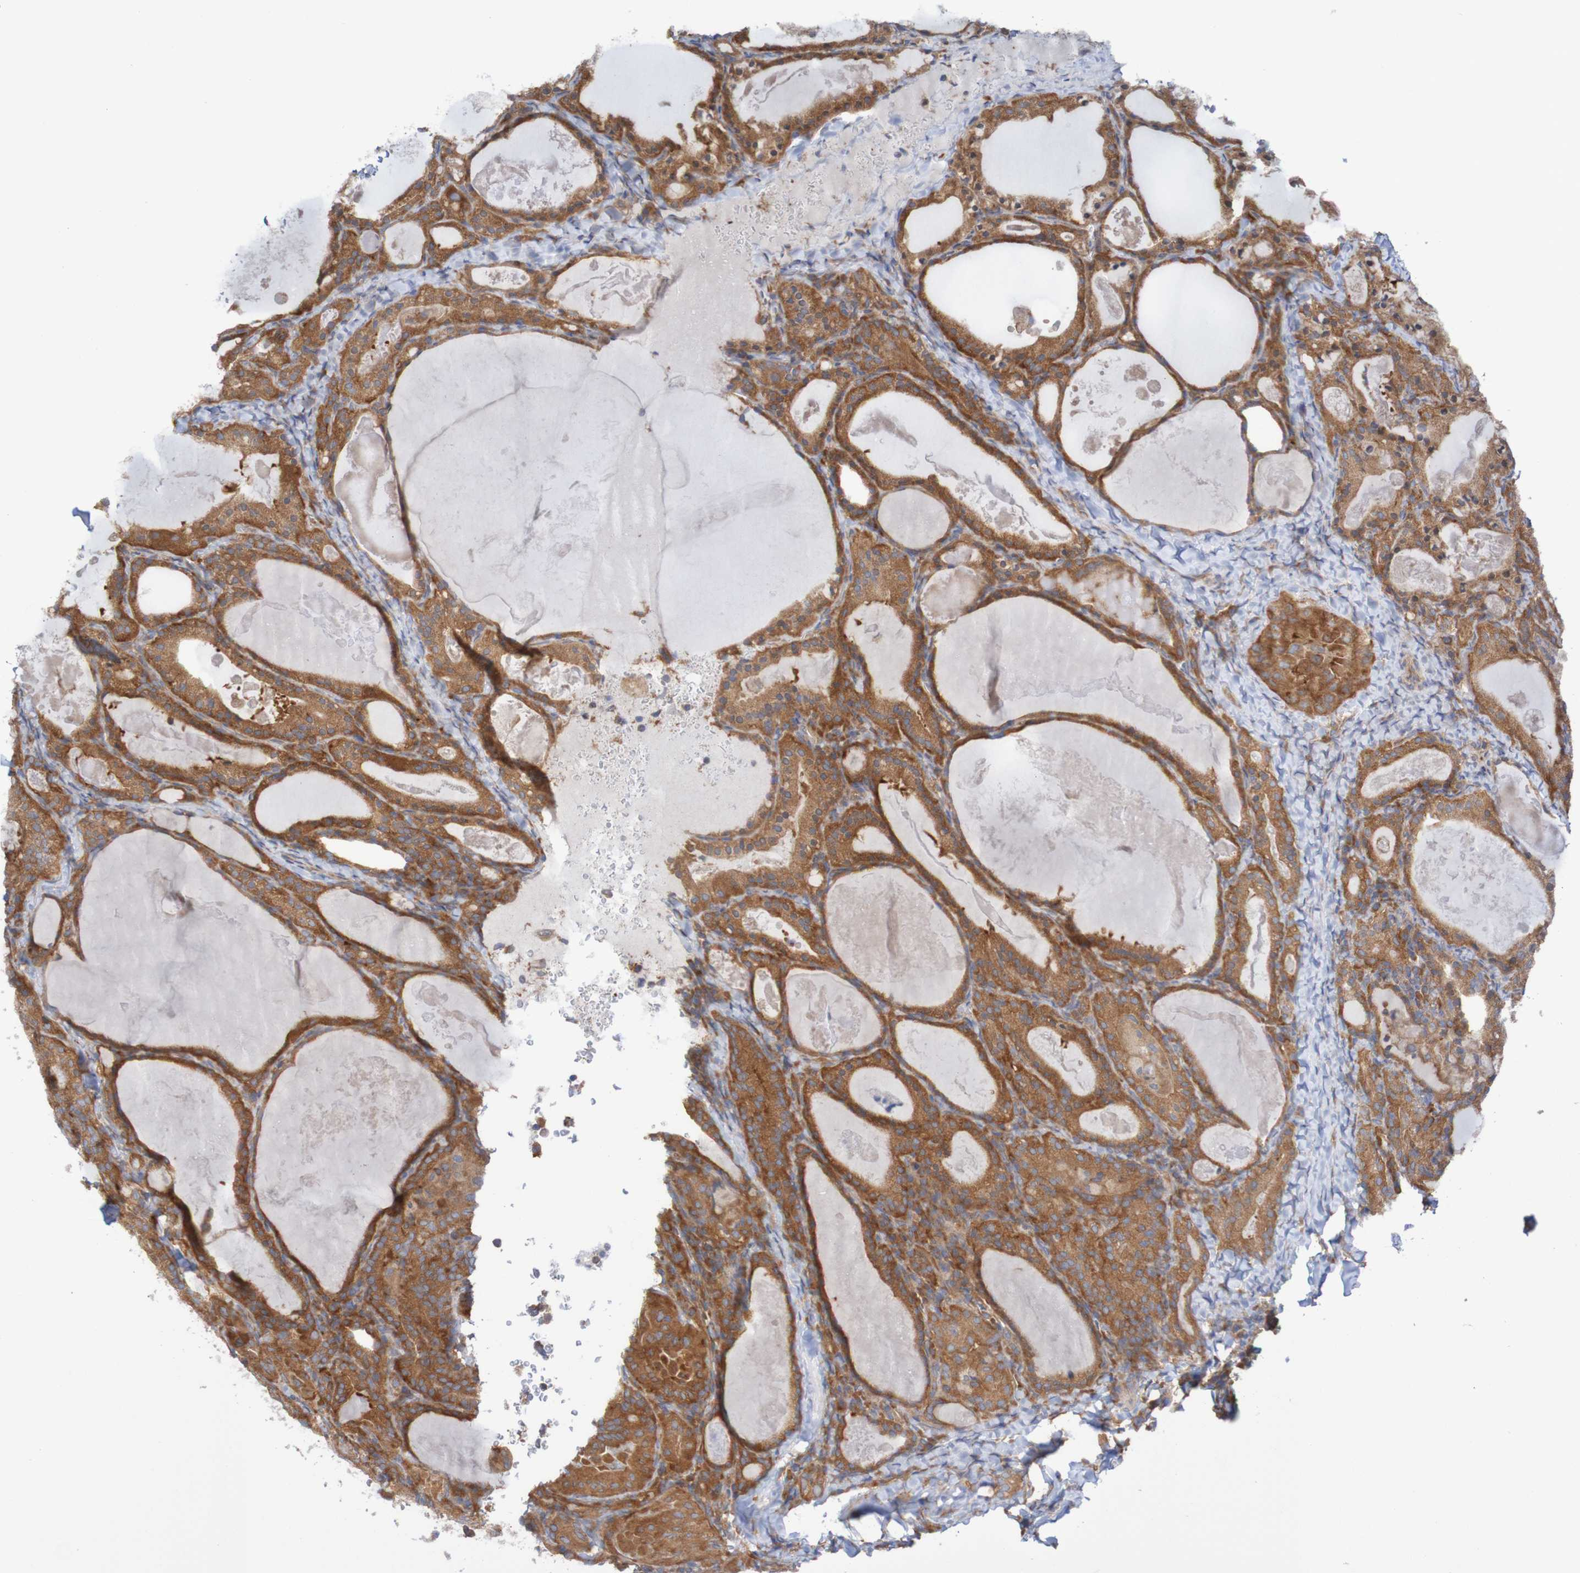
{"staining": {"intensity": "strong", "quantity": ">75%", "location": "cytoplasmic/membranous"}, "tissue": "thyroid cancer", "cell_type": "Tumor cells", "image_type": "cancer", "snomed": [{"axis": "morphology", "description": "Papillary adenocarcinoma, NOS"}, {"axis": "topography", "description": "Thyroid gland"}], "caption": "Thyroid cancer (papillary adenocarcinoma) stained with a brown dye reveals strong cytoplasmic/membranous positive expression in about >75% of tumor cells.", "gene": "LRRC47", "patient": {"sex": "female", "age": 42}}